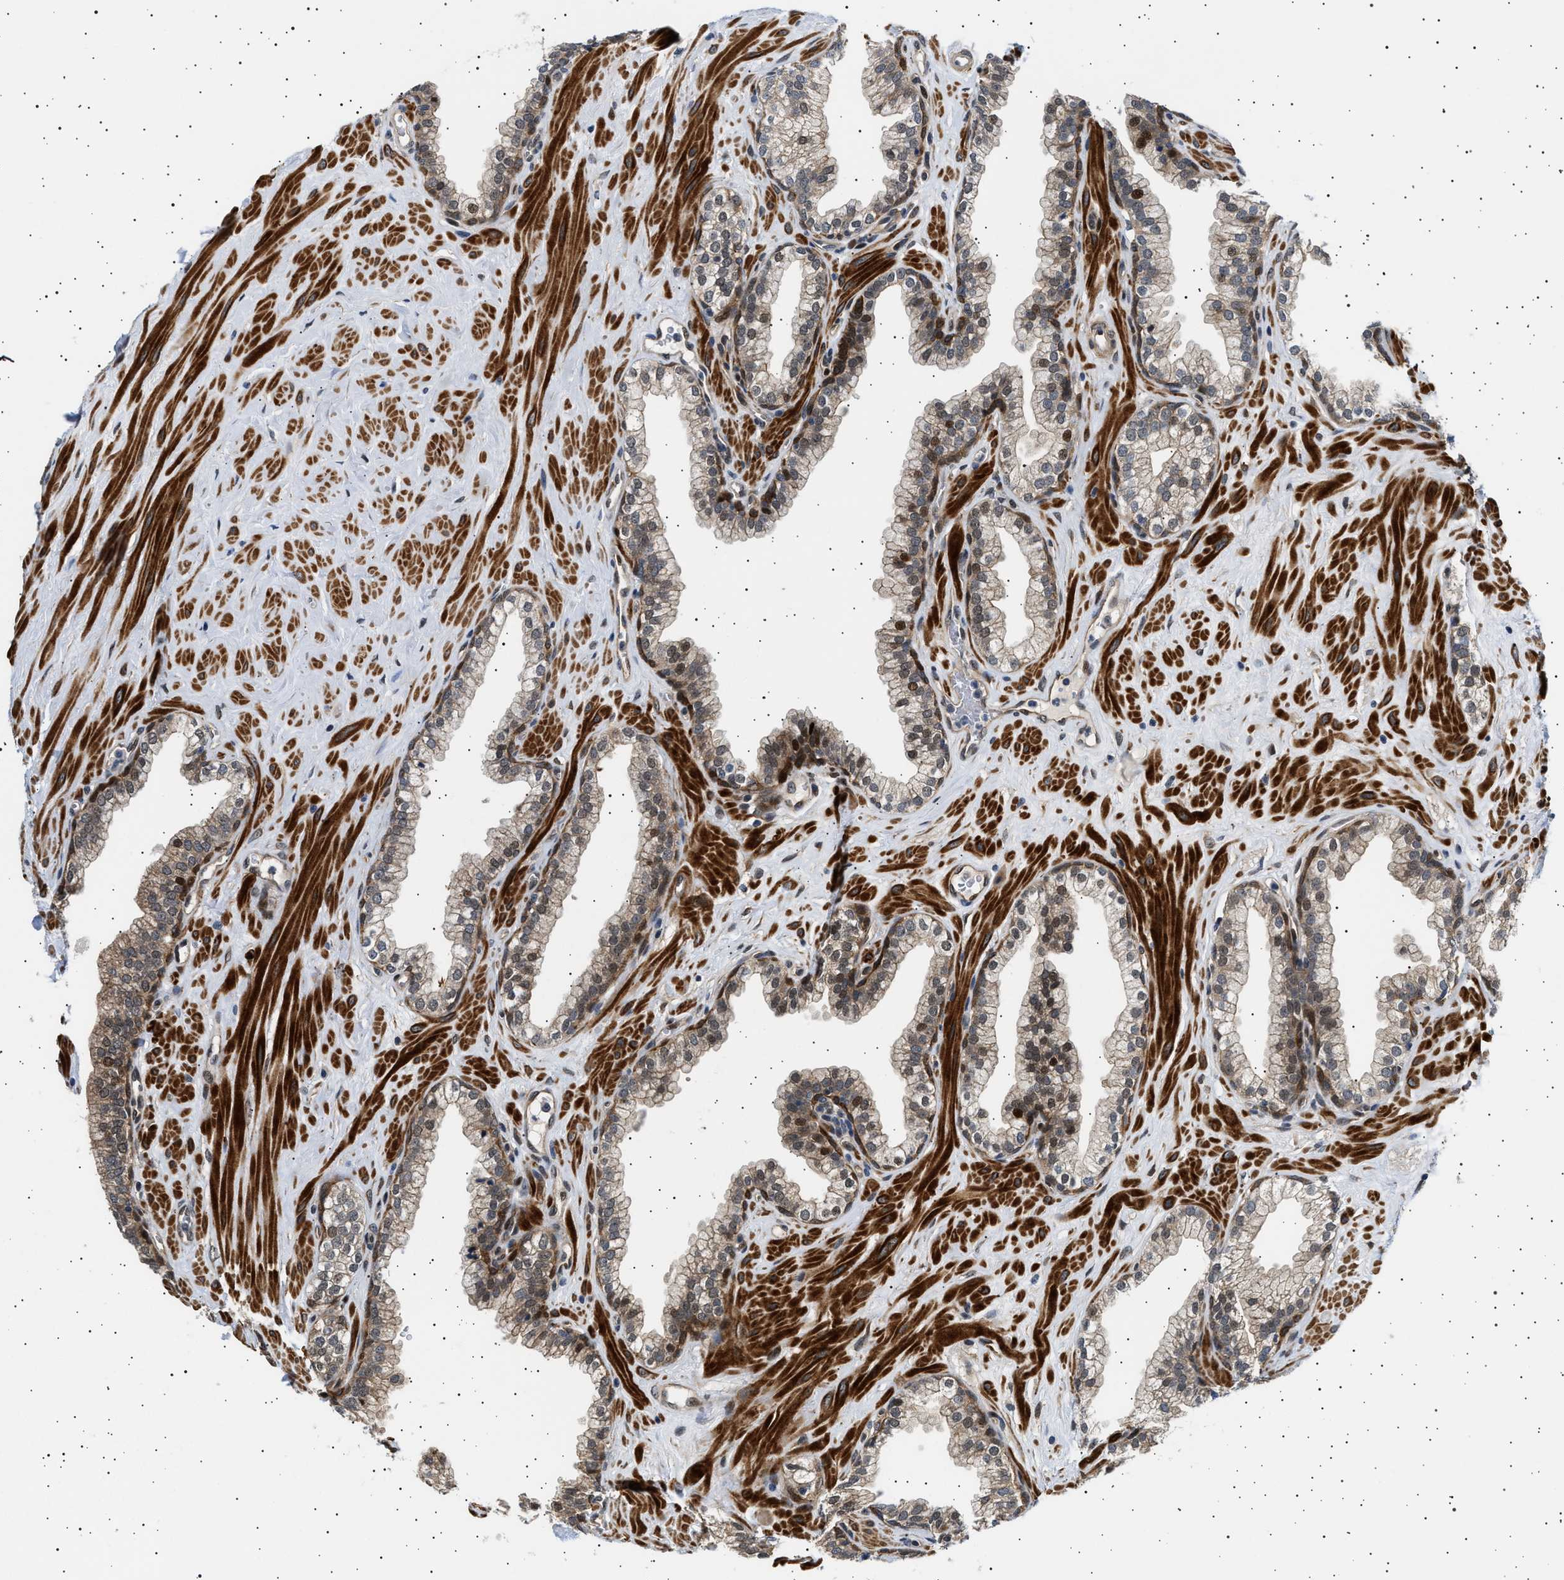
{"staining": {"intensity": "moderate", "quantity": "25%-75%", "location": "cytoplasmic/membranous,nuclear"}, "tissue": "prostate", "cell_type": "Glandular cells", "image_type": "normal", "snomed": [{"axis": "morphology", "description": "Normal tissue, NOS"}, {"axis": "morphology", "description": "Urothelial carcinoma, Low grade"}, {"axis": "topography", "description": "Urinary bladder"}, {"axis": "topography", "description": "Prostate"}], "caption": "Human prostate stained with a protein marker demonstrates moderate staining in glandular cells.", "gene": "BAG3", "patient": {"sex": "male", "age": 60}}